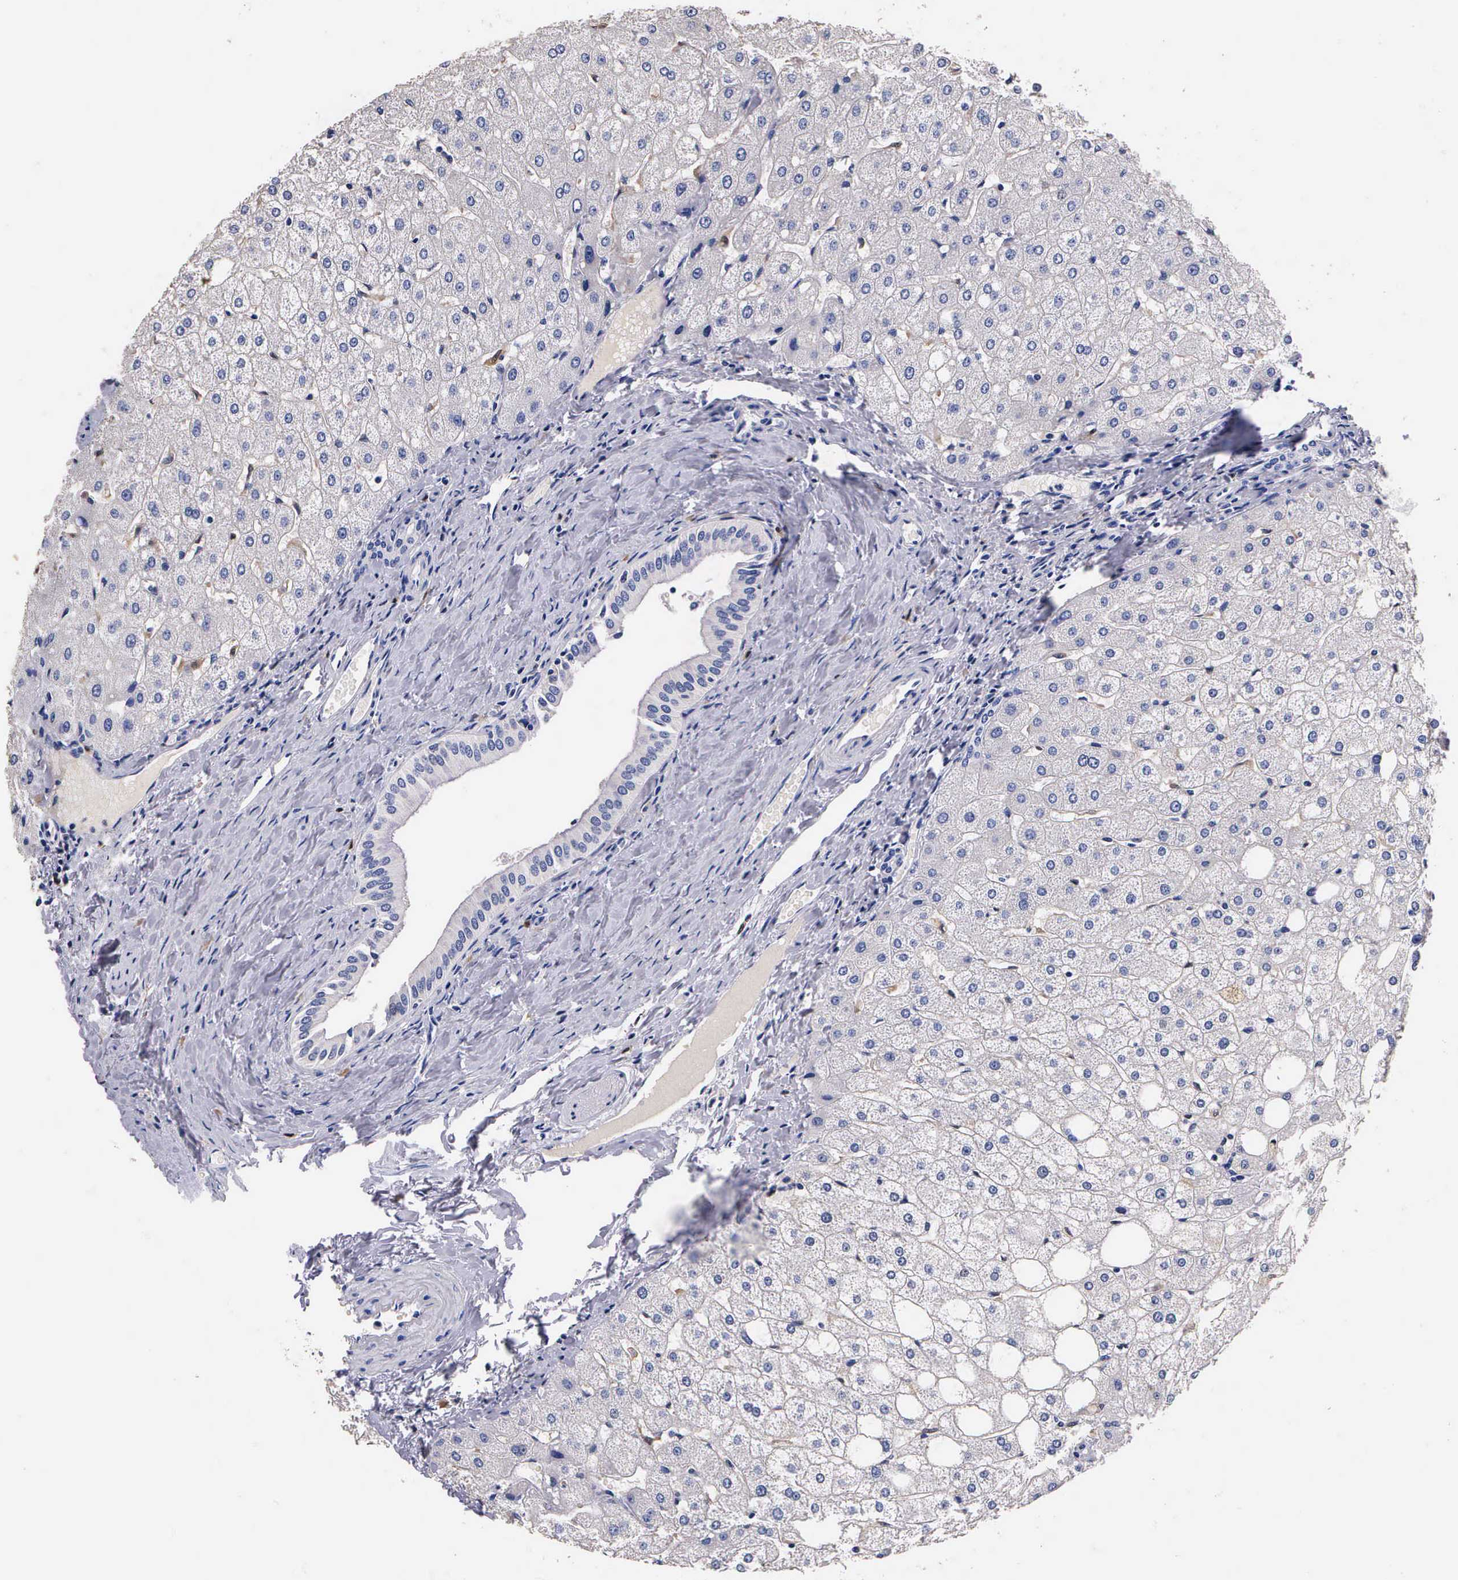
{"staining": {"intensity": "negative", "quantity": "none", "location": "none"}, "tissue": "liver", "cell_type": "Cholangiocytes", "image_type": "normal", "snomed": [{"axis": "morphology", "description": "Normal tissue, NOS"}, {"axis": "topography", "description": "Liver"}], "caption": "Immunohistochemistry photomicrograph of unremarkable liver: liver stained with DAB (3,3'-diaminobenzidine) demonstrates no significant protein staining in cholangiocytes.", "gene": "RENBP", "patient": {"sex": "male", "age": 35}}